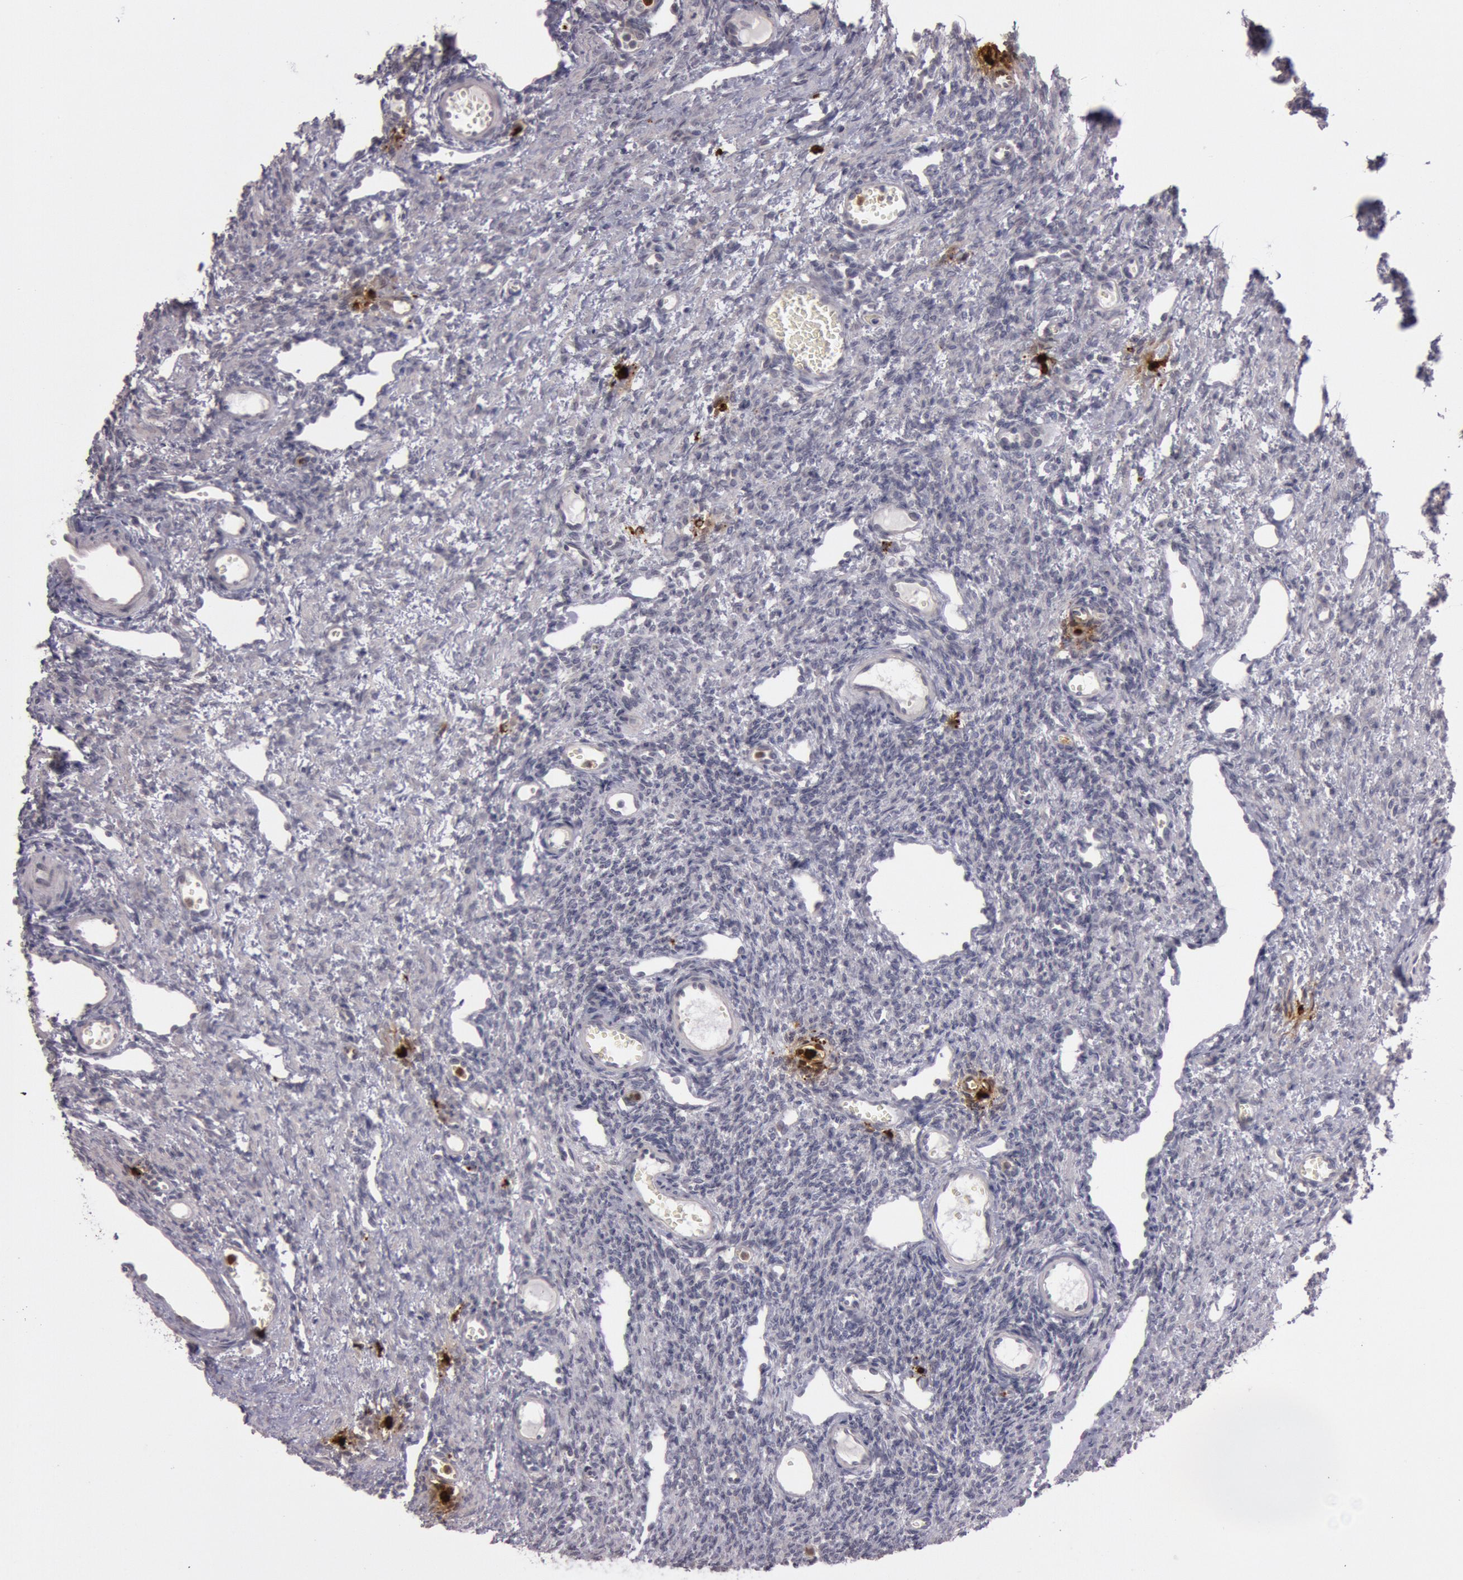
{"staining": {"intensity": "negative", "quantity": "none", "location": "none"}, "tissue": "ovary", "cell_type": "Follicle cells", "image_type": "normal", "snomed": [{"axis": "morphology", "description": "Normal tissue, NOS"}, {"axis": "topography", "description": "Ovary"}], "caption": "Protein analysis of normal ovary shows no significant staining in follicle cells. The staining was performed using DAB (3,3'-diaminobenzidine) to visualize the protein expression in brown, while the nuclei were stained in blue with hematoxylin (Magnification: 20x).", "gene": "KDM6A", "patient": {"sex": "female", "age": 33}}